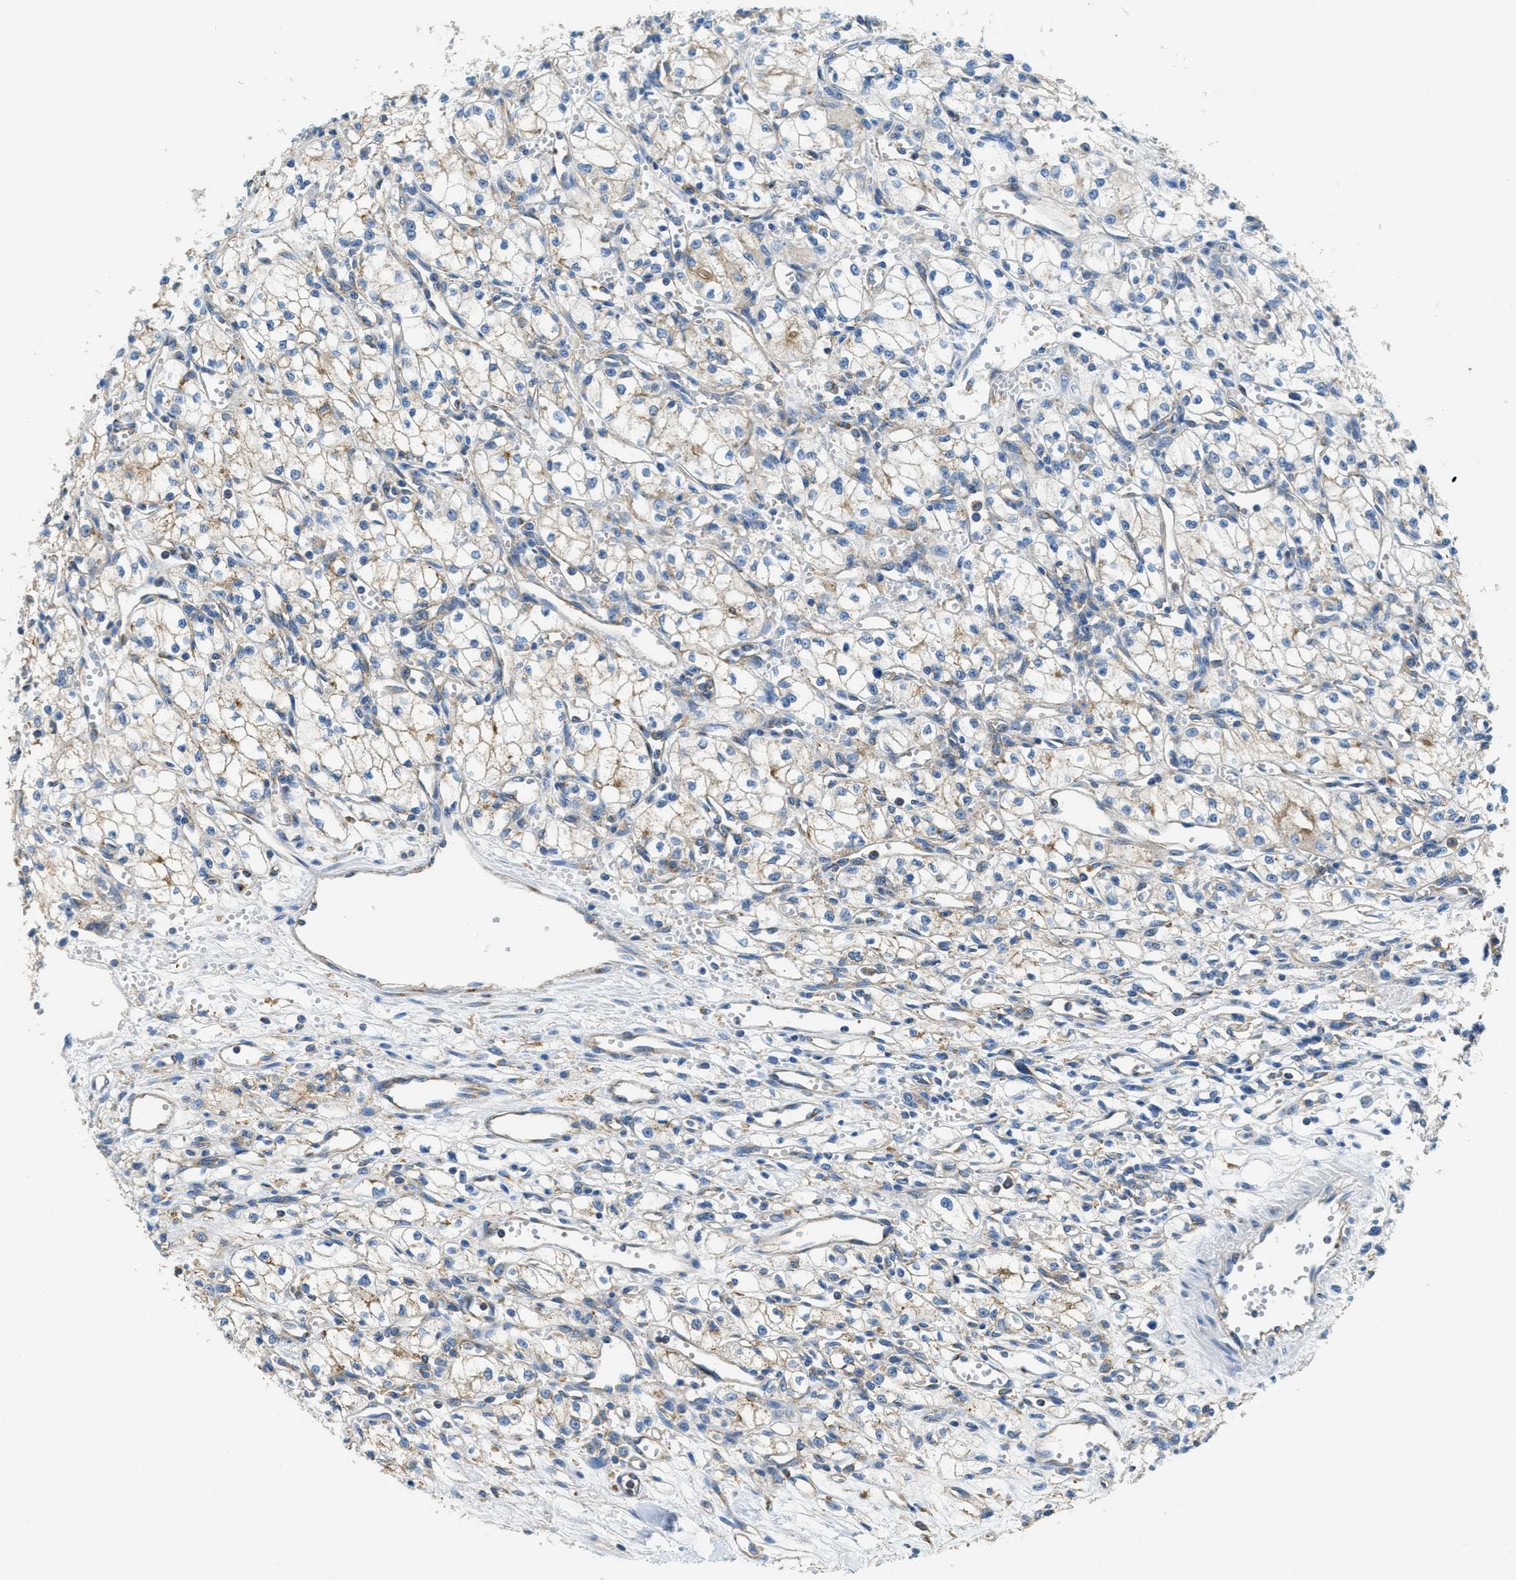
{"staining": {"intensity": "weak", "quantity": "25%-75%", "location": "cytoplasmic/membranous"}, "tissue": "renal cancer", "cell_type": "Tumor cells", "image_type": "cancer", "snomed": [{"axis": "morphology", "description": "Normal tissue, NOS"}, {"axis": "morphology", "description": "Adenocarcinoma, NOS"}, {"axis": "topography", "description": "Kidney"}], "caption": "Protein expression analysis of renal adenocarcinoma reveals weak cytoplasmic/membranous staining in about 25%-75% of tumor cells.", "gene": "AP2B1", "patient": {"sex": "male", "age": 59}}